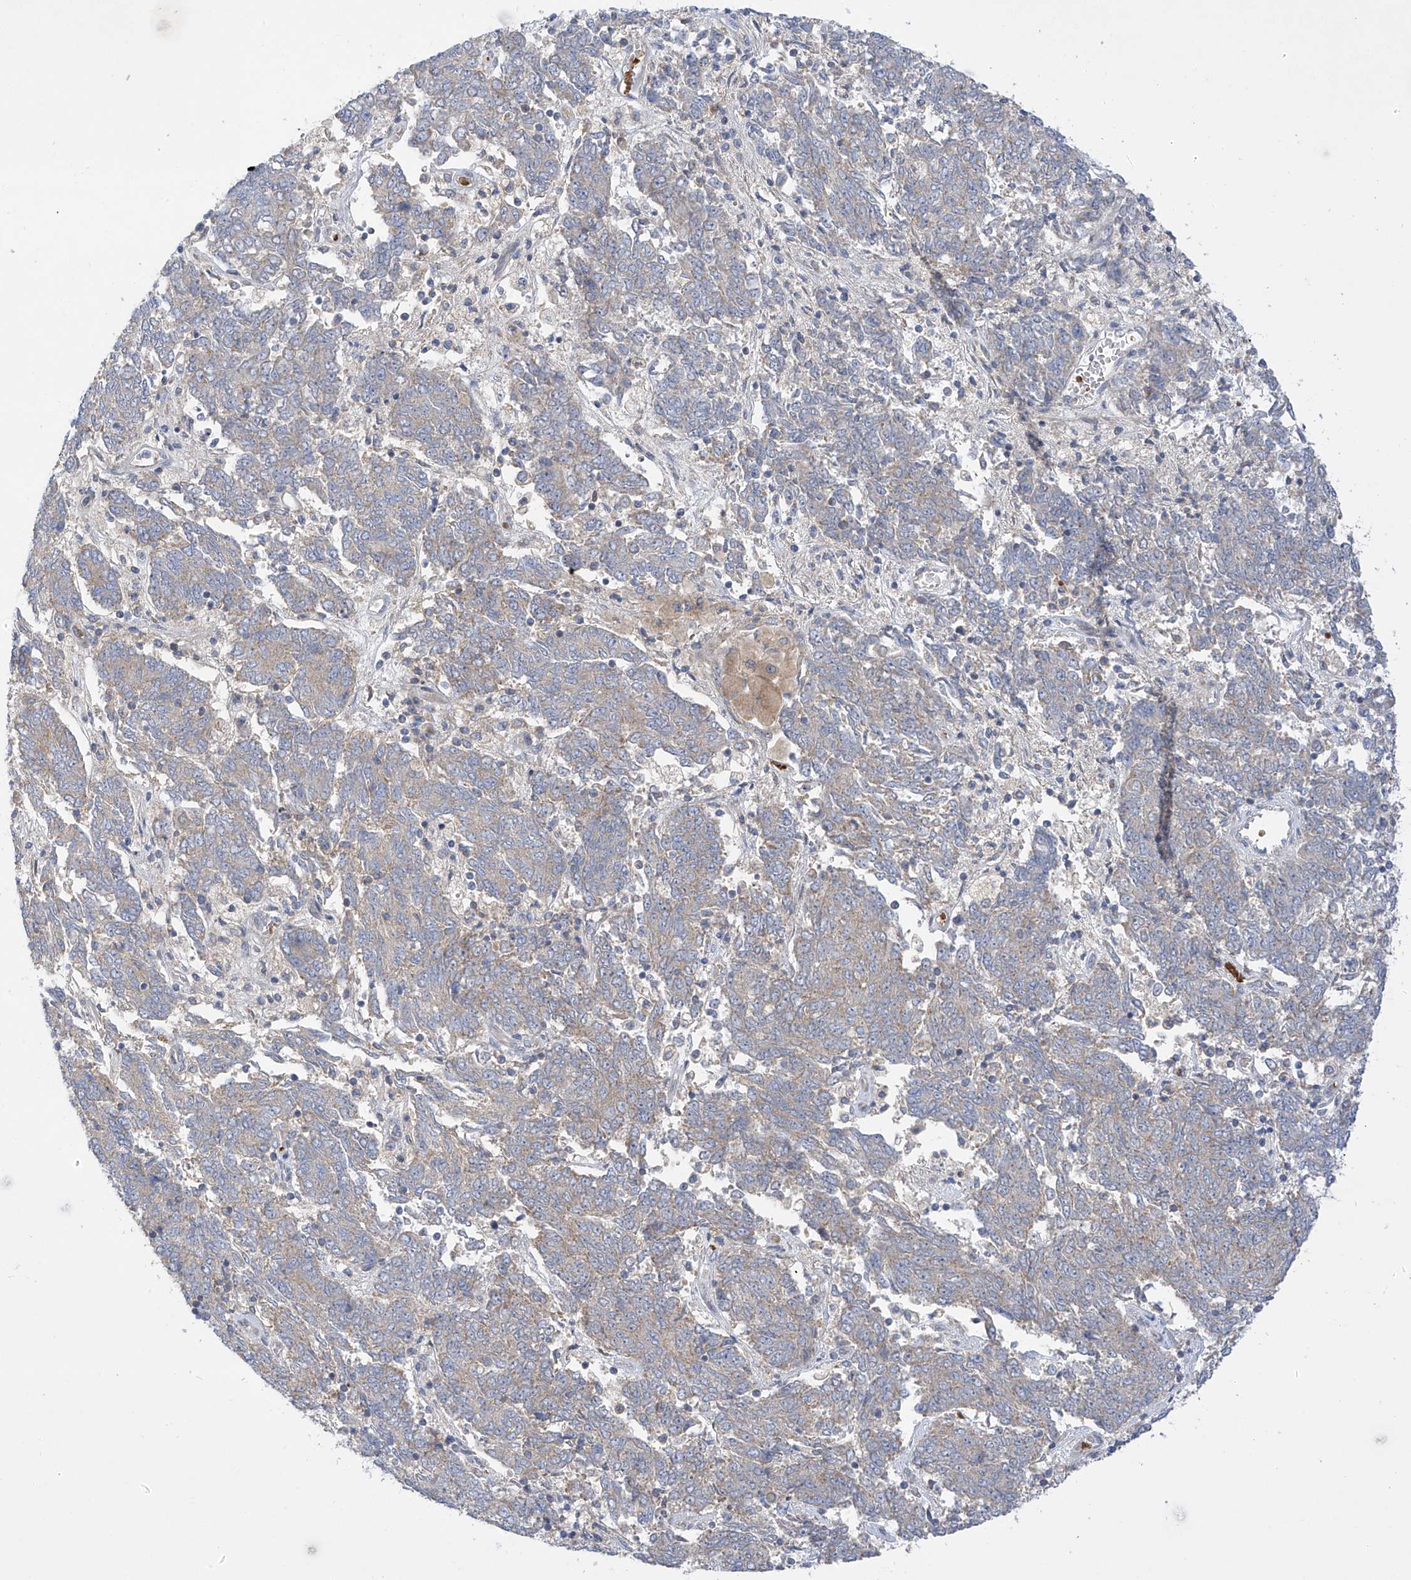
{"staining": {"intensity": "weak", "quantity": "<25%", "location": "cytoplasmic/membranous"}, "tissue": "endometrial cancer", "cell_type": "Tumor cells", "image_type": "cancer", "snomed": [{"axis": "morphology", "description": "Adenocarcinoma, NOS"}, {"axis": "topography", "description": "Endometrium"}], "caption": "Tumor cells show no significant expression in endometrial cancer (adenocarcinoma).", "gene": "METTL18", "patient": {"sex": "female", "age": 80}}